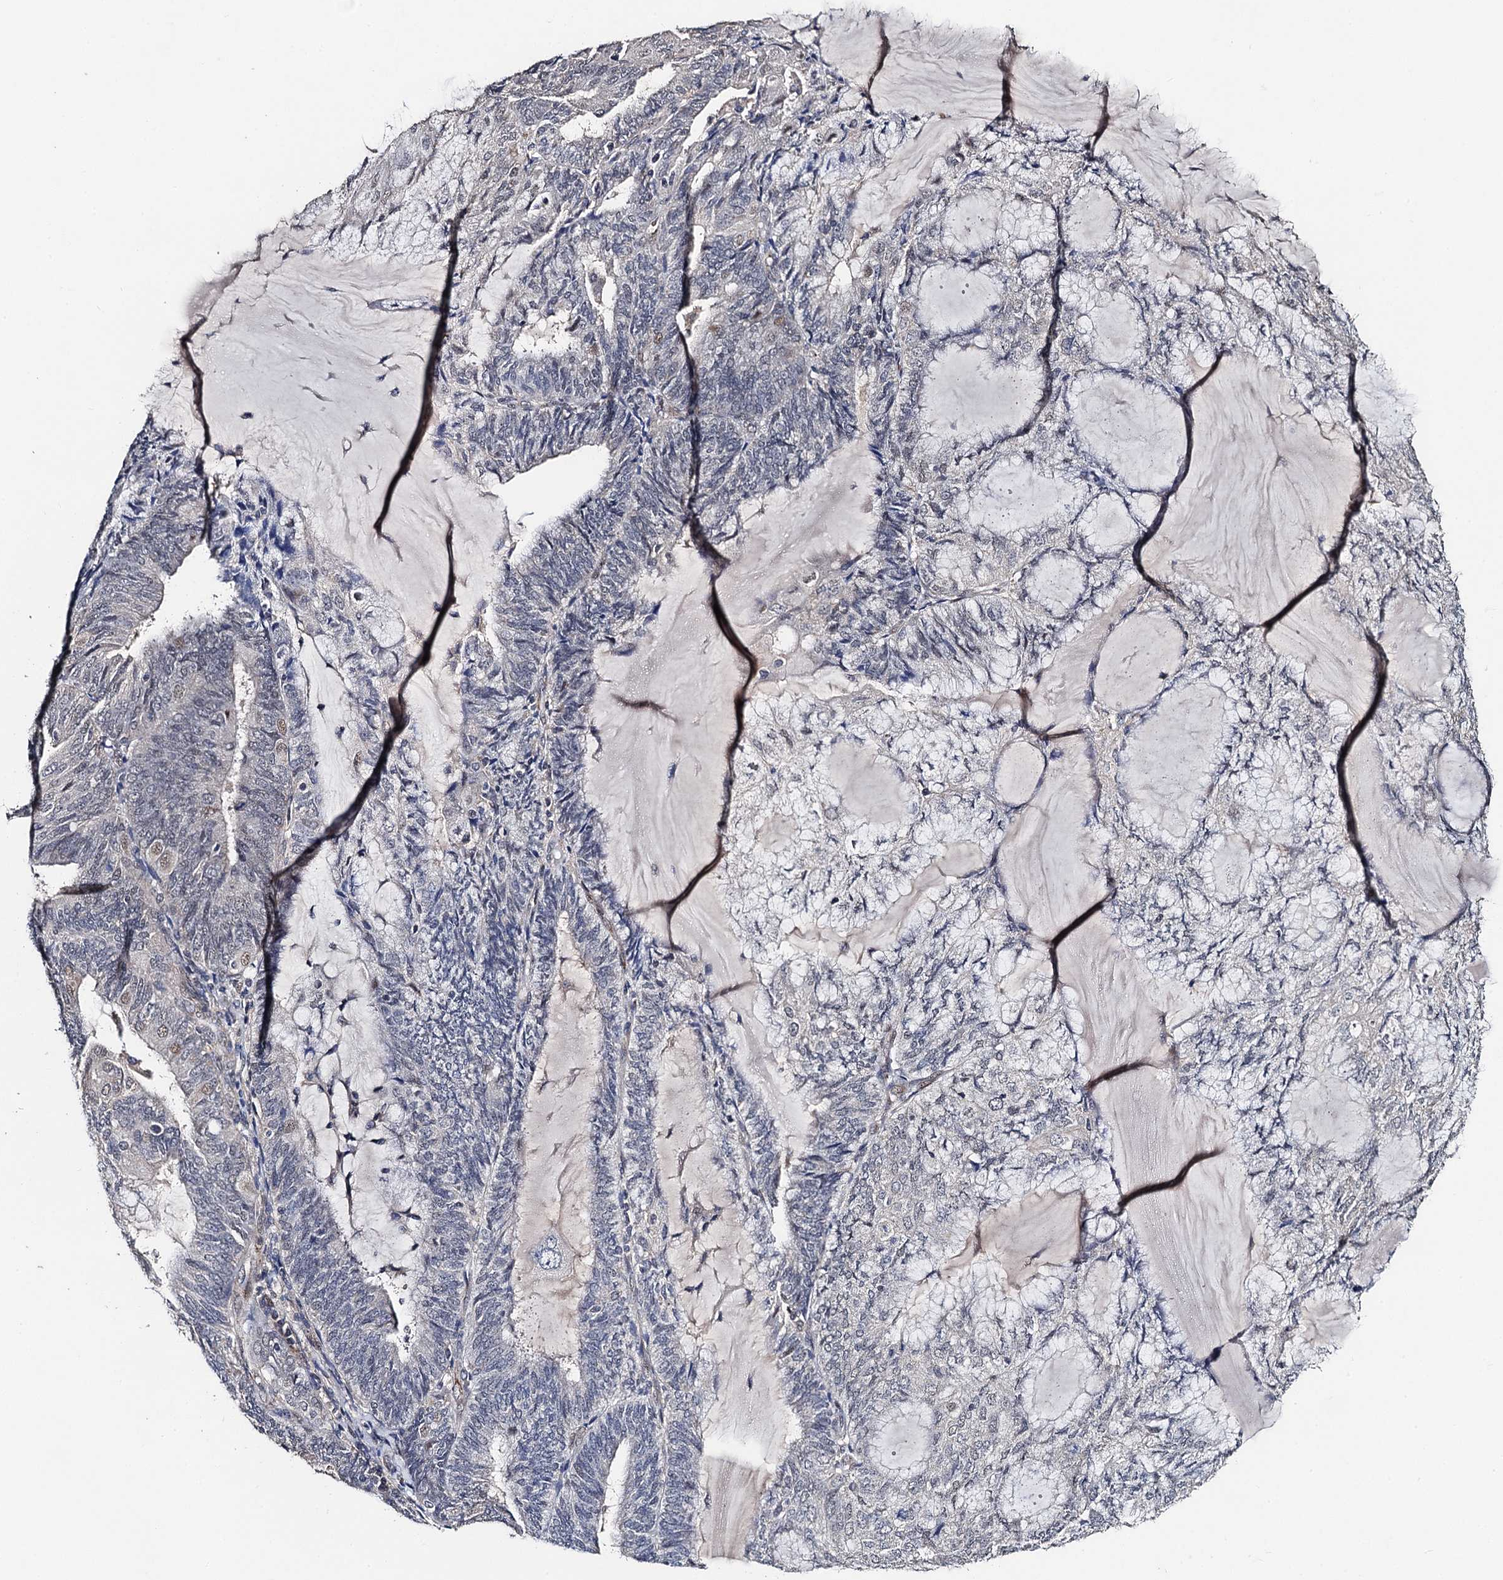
{"staining": {"intensity": "negative", "quantity": "none", "location": "none"}, "tissue": "endometrial cancer", "cell_type": "Tumor cells", "image_type": "cancer", "snomed": [{"axis": "morphology", "description": "Adenocarcinoma, NOS"}, {"axis": "topography", "description": "Endometrium"}], "caption": "DAB immunohistochemical staining of human endometrial cancer exhibits no significant staining in tumor cells. (DAB (3,3'-diaminobenzidine) immunohistochemistry with hematoxylin counter stain).", "gene": "PPTC7", "patient": {"sex": "female", "age": 81}}